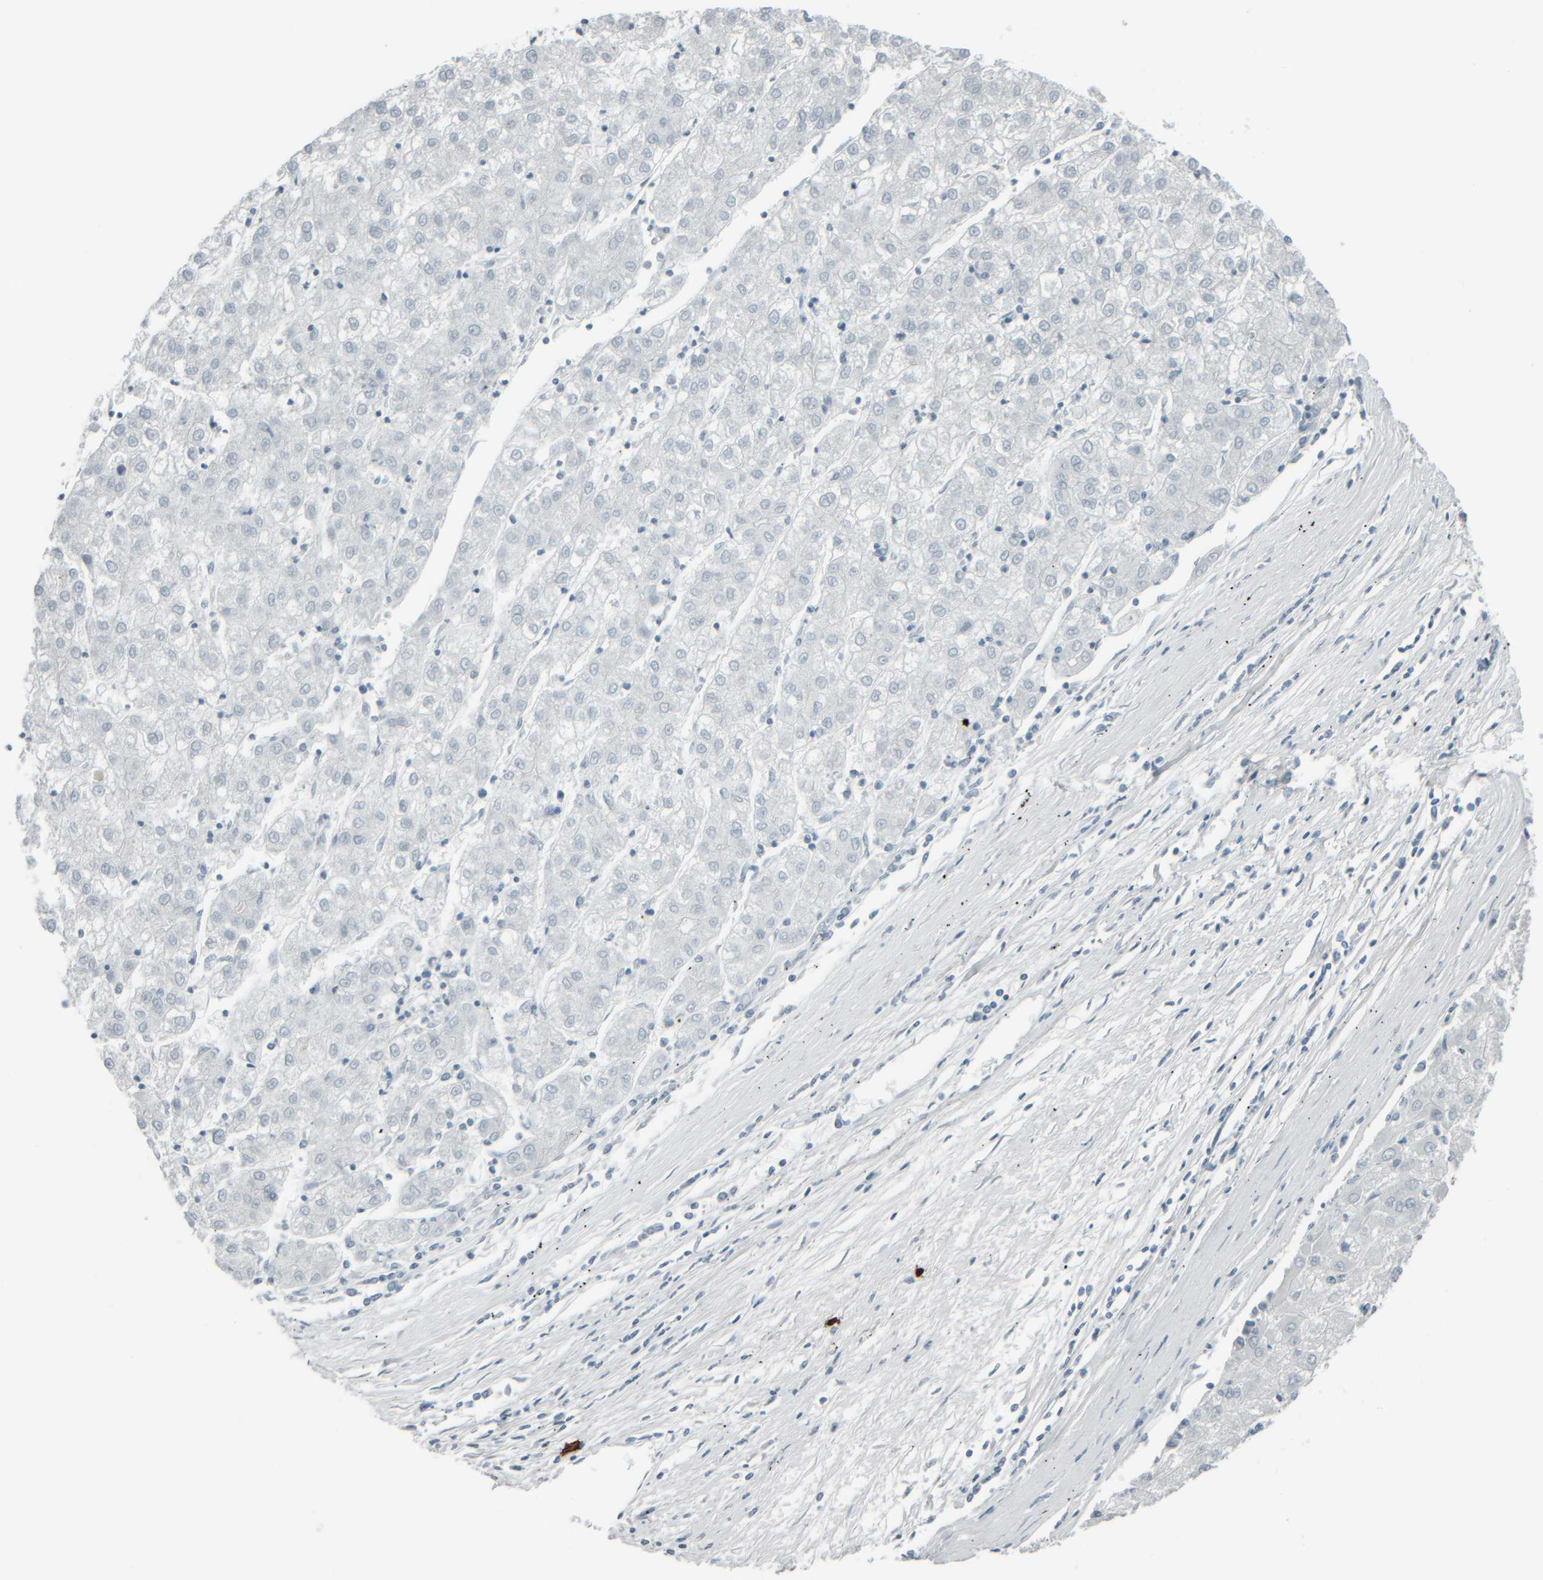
{"staining": {"intensity": "negative", "quantity": "none", "location": "none"}, "tissue": "liver cancer", "cell_type": "Tumor cells", "image_type": "cancer", "snomed": [{"axis": "morphology", "description": "Carcinoma, Hepatocellular, NOS"}, {"axis": "topography", "description": "Liver"}], "caption": "Immunohistochemistry histopathology image of neoplastic tissue: human liver cancer (hepatocellular carcinoma) stained with DAB (3,3'-diaminobenzidine) exhibits no significant protein staining in tumor cells. (DAB immunohistochemistry with hematoxylin counter stain).", "gene": "TPSAB1", "patient": {"sex": "male", "age": 72}}